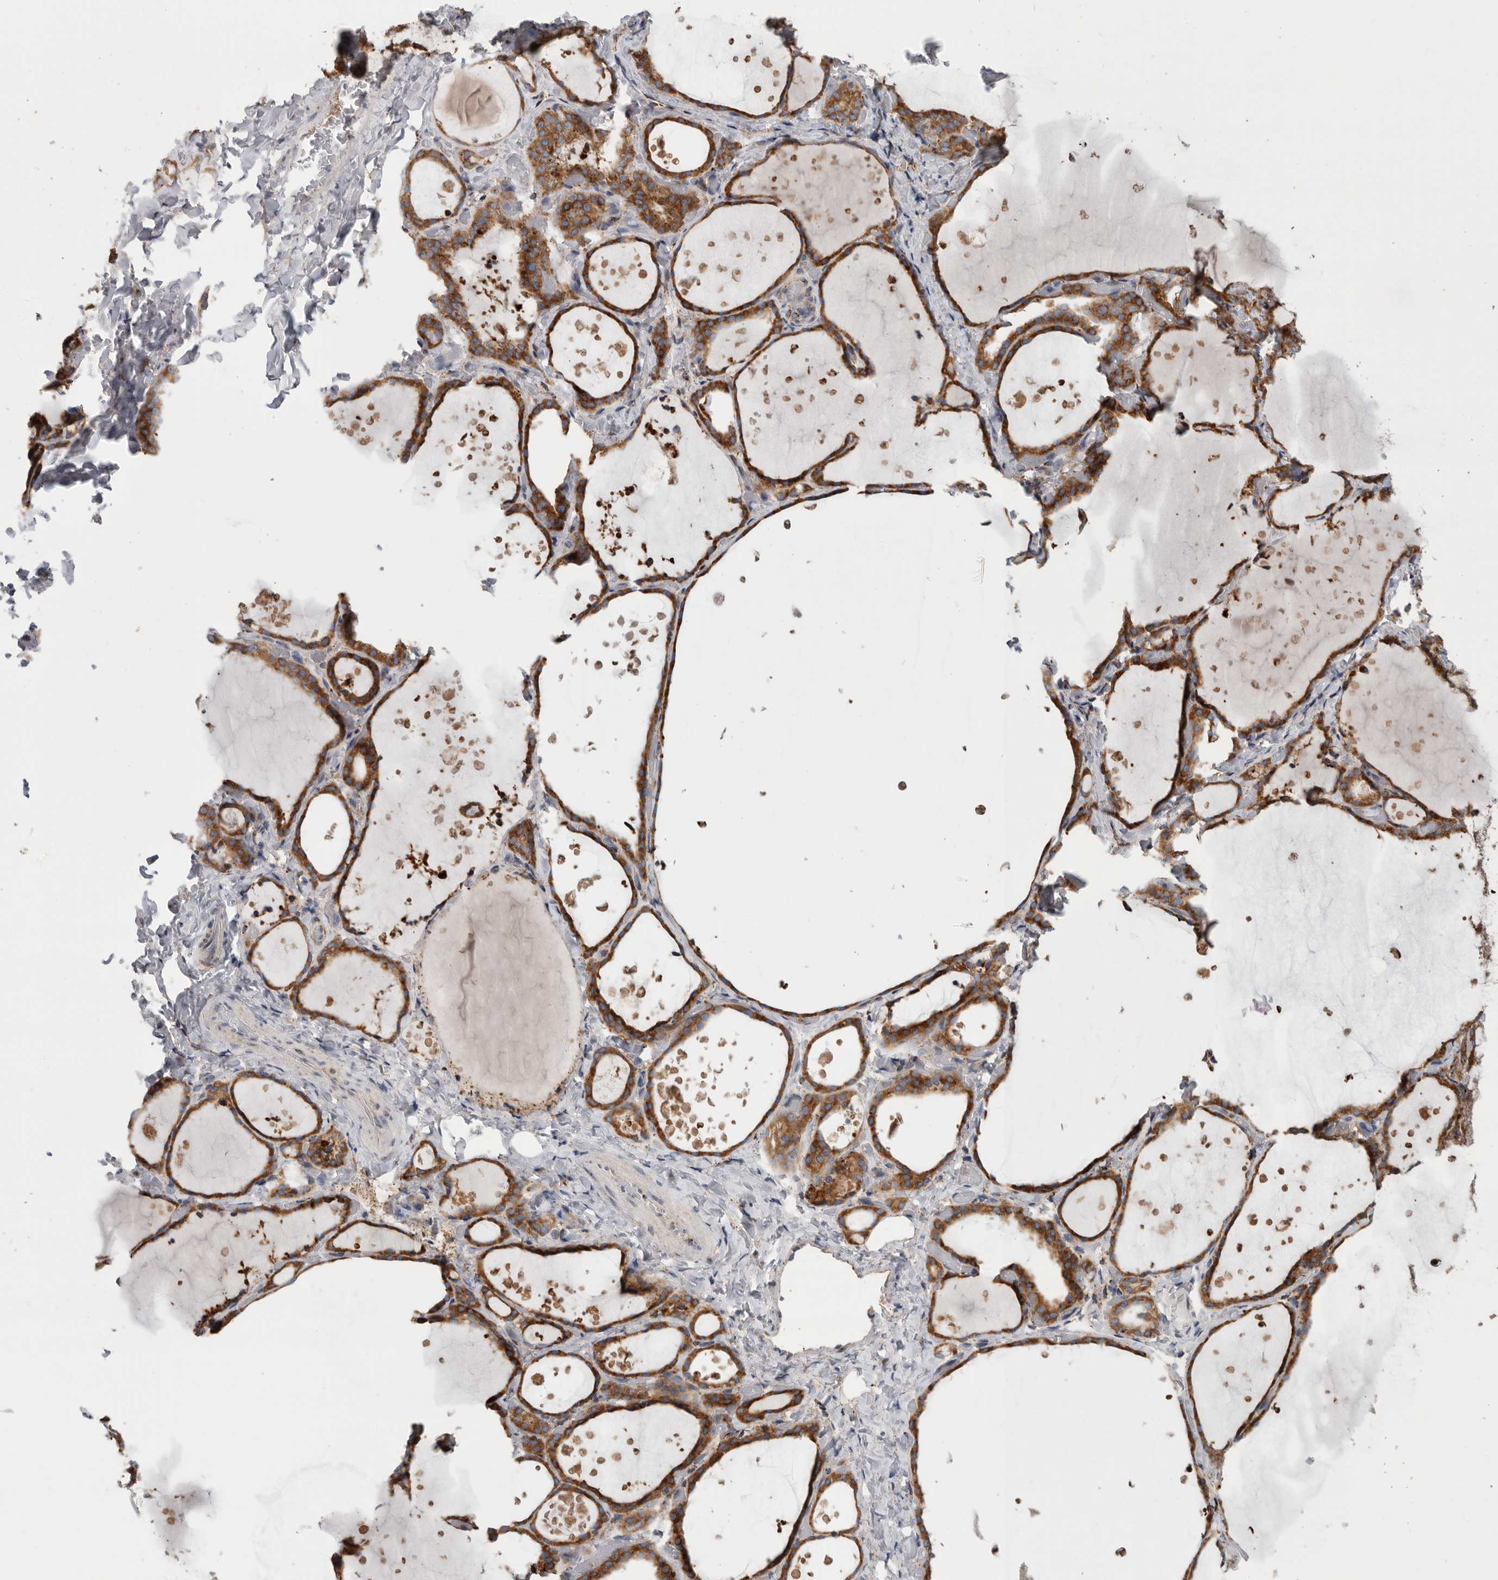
{"staining": {"intensity": "strong", "quantity": ">75%", "location": "cytoplasmic/membranous"}, "tissue": "thyroid gland", "cell_type": "Glandular cells", "image_type": "normal", "snomed": [{"axis": "morphology", "description": "Normal tissue, NOS"}, {"axis": "topography", "description": "Thyroid gland"}], "caption": "Immunohistochemistry photomicrograph of unremarkable thyroid gland stained for a protein (brown), which shows high levels of strong cytoplasmic/membranous expression in about >75% of glandular cells.", "gene": "GANAB", "patient": {"sex": "female", "age": 44}}